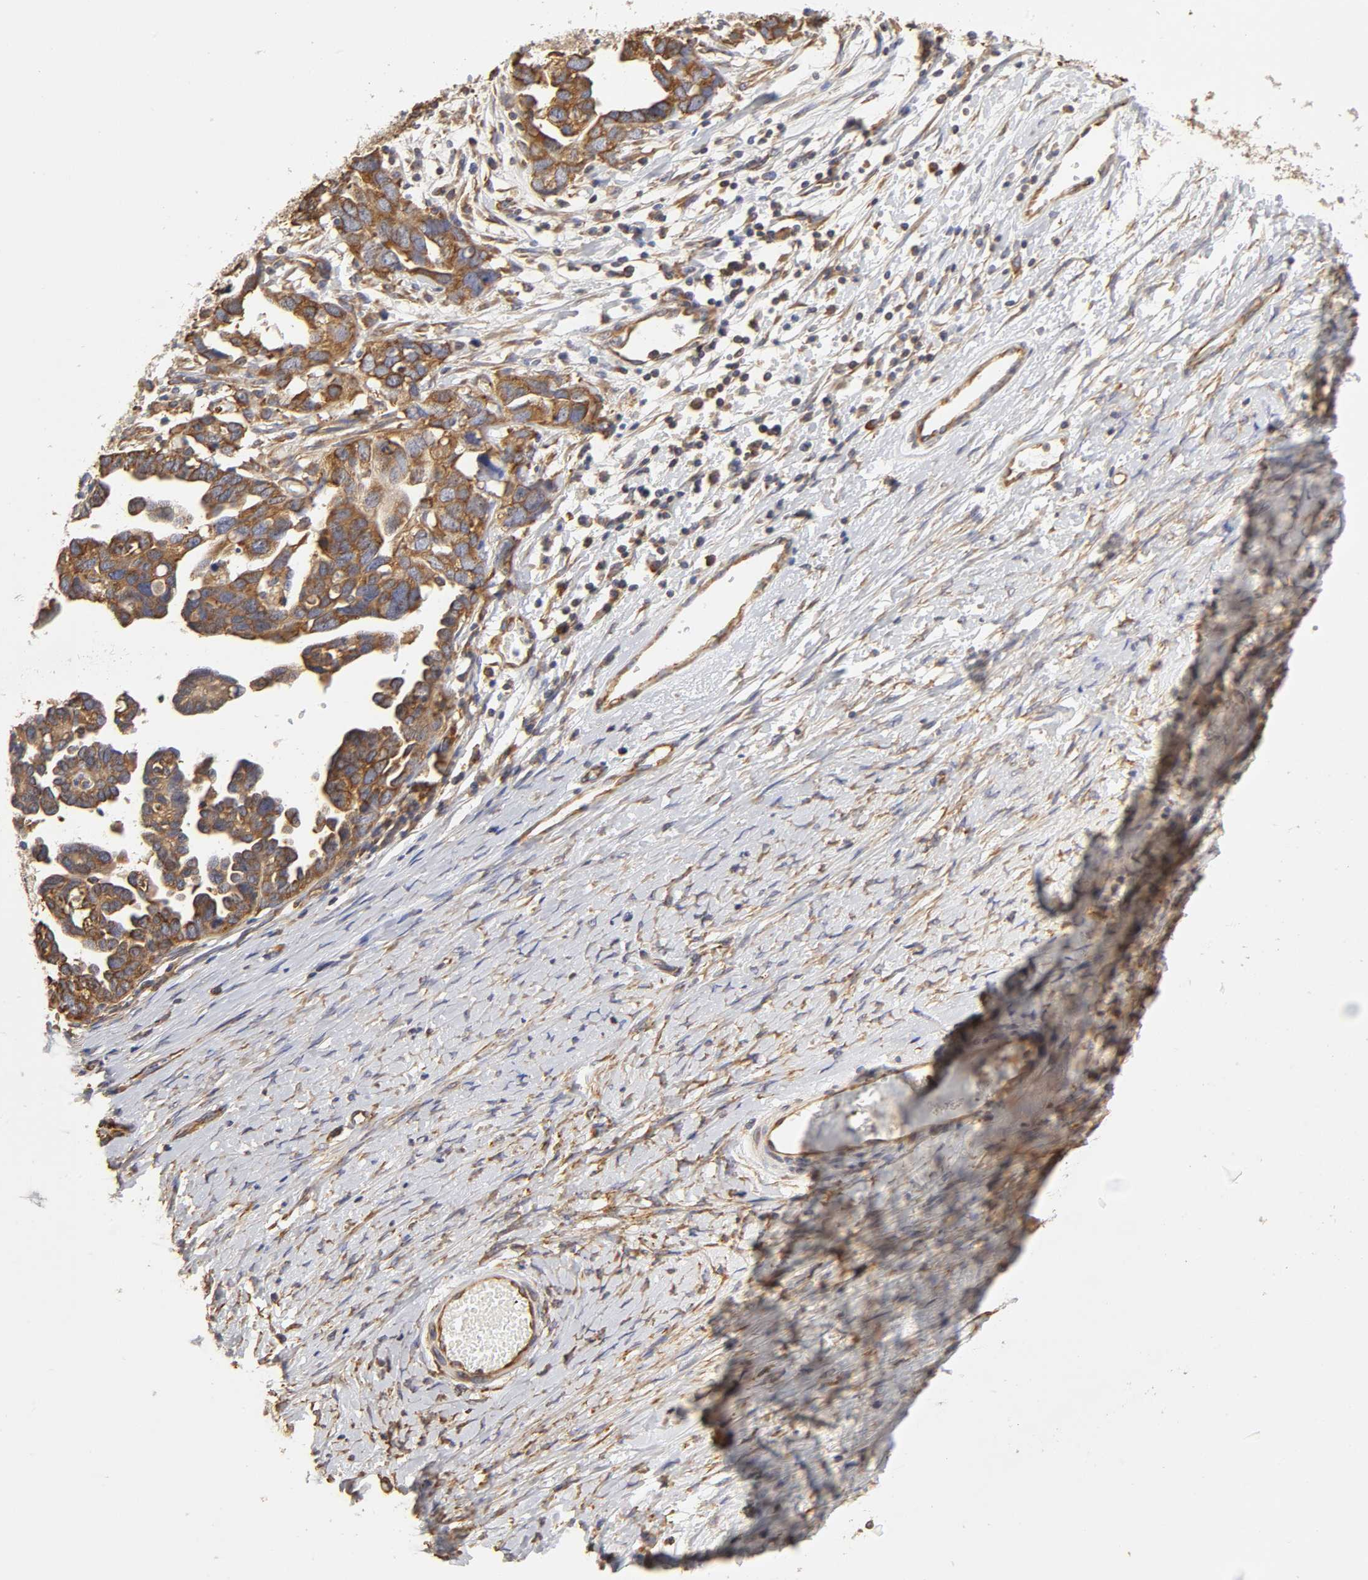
{"staining": {"intensity": "strong", "quantity": ">75%", "location": "cytoplasmic/membranous"}, "tissue": "ovarian cancer", "cell_type": "Tumor cells", "image_type": "cancer", "snomed": [{"axis": "morphology", "description": "Cystadenocarcinoma, serous, NOS"}, {"axis": "topography", "description": "Ovary"}], "caption": "Immunohistochemistry (DAB (3,3'-diaminobenzidine)) staining of ovarian cancer shows strong cytoplasmic/membranous protein expression in approximately >75% of tumor cells. (Stains: DAB in brown, nuclei in blue, Microscopy: brightfield microscopy at high magnification).", "gene": "RPL14", "patient": {"sex": "female", "age": 54}}